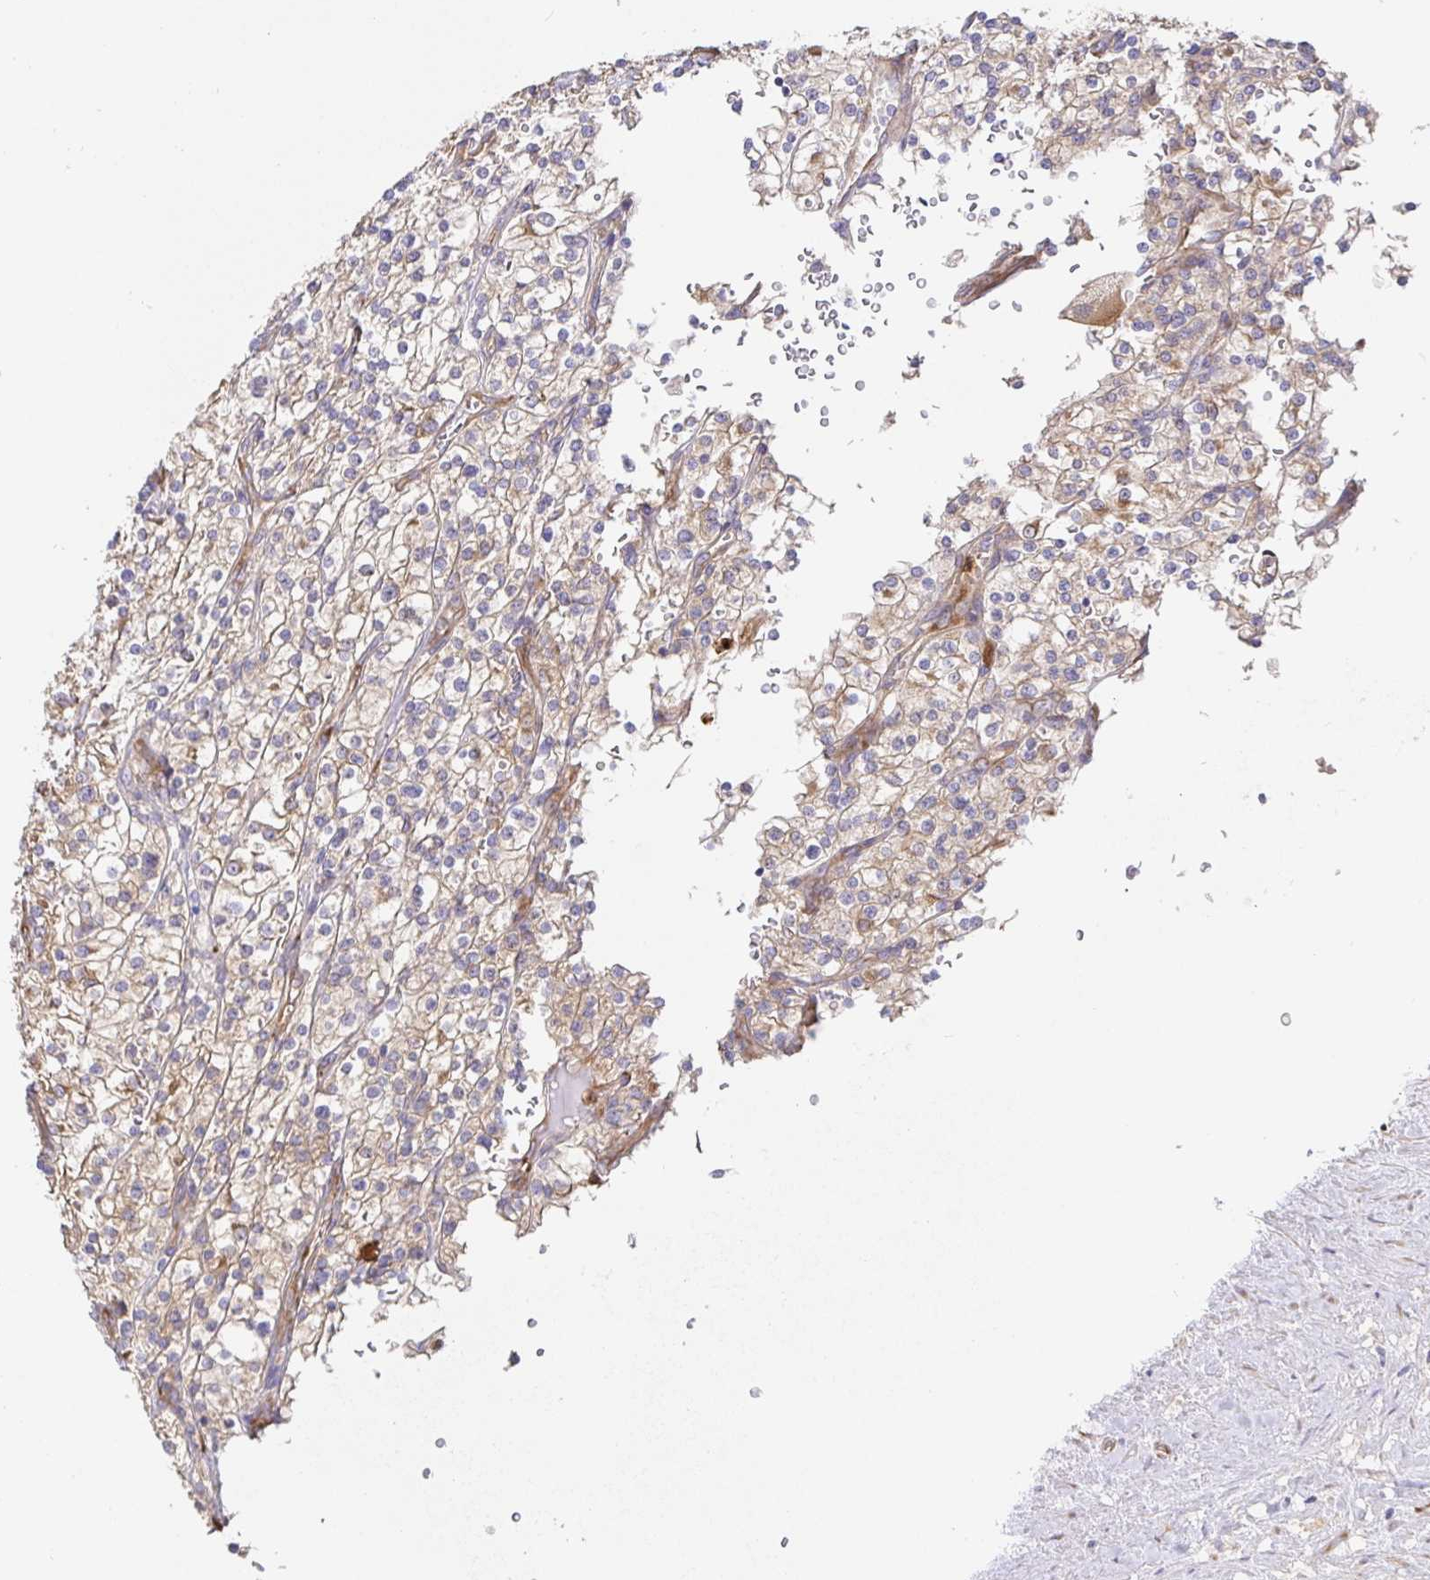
{"staining": {"intensity": "weak", "quantity": ">75%", "location": "cytoplasmic/membranous"}, "tissue": "renal cancer", "cell_type": "Tumor cells", "image_type": "cancer", "snomed": [{"axis": "morphology", "description": "Adenocarcinoma, NOS"}, {"axis": "topography", "description": "Kidney"}], "caption": "Immunohistochemical staining of human renal cancer displays low levels of weak cytoplasmic/membranous protein expression in approximately >75% of tumor cells.", "gene": "PDPK1", "patient": {"sex": "male", "age": 80}}